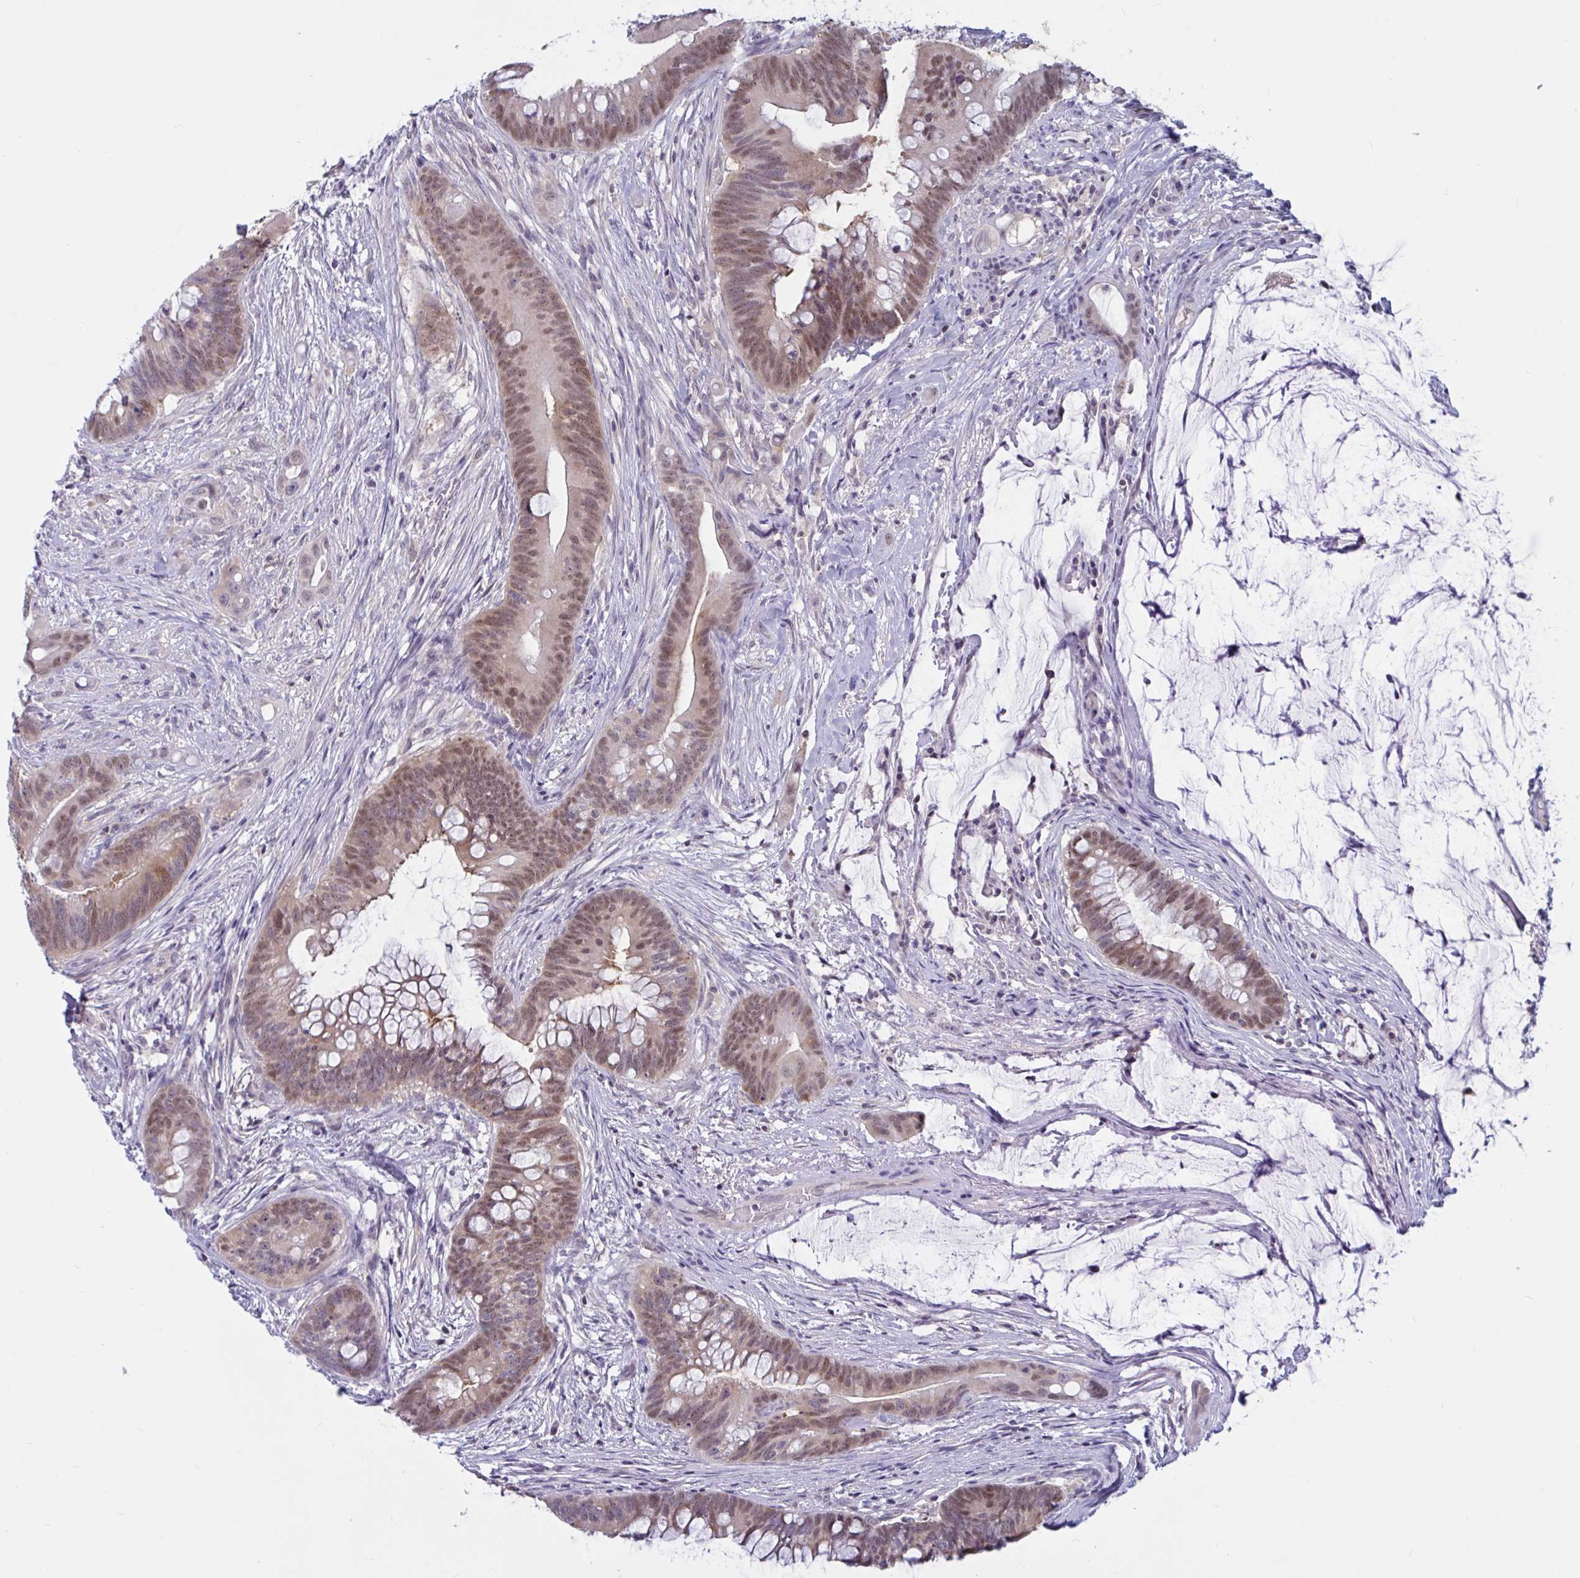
{"staining": {"intensity": "moderate", "quantity": "25%-75%", "location": "nuclear"}, "tissue": "colorectal cancer", "cell_type": "Tumor cells", "image_type": "cancer", "snomed": [{"axis": "morphology", "description": "Adenocarcinoma, NOS"}, {"axis": "topography", "description": "Colon"}], "caption": "Tumor cells display medium levels of moderate nuclear staining in about 25%-75% of cells in human colorectal adenocarcinoma. The staining is performed using DAB brown chromogen to label protein expression. The nuclei are counter-stained blue using hematoxylin.", "gene": "TSN", "patient": {"sex": "male", "age": 62}}